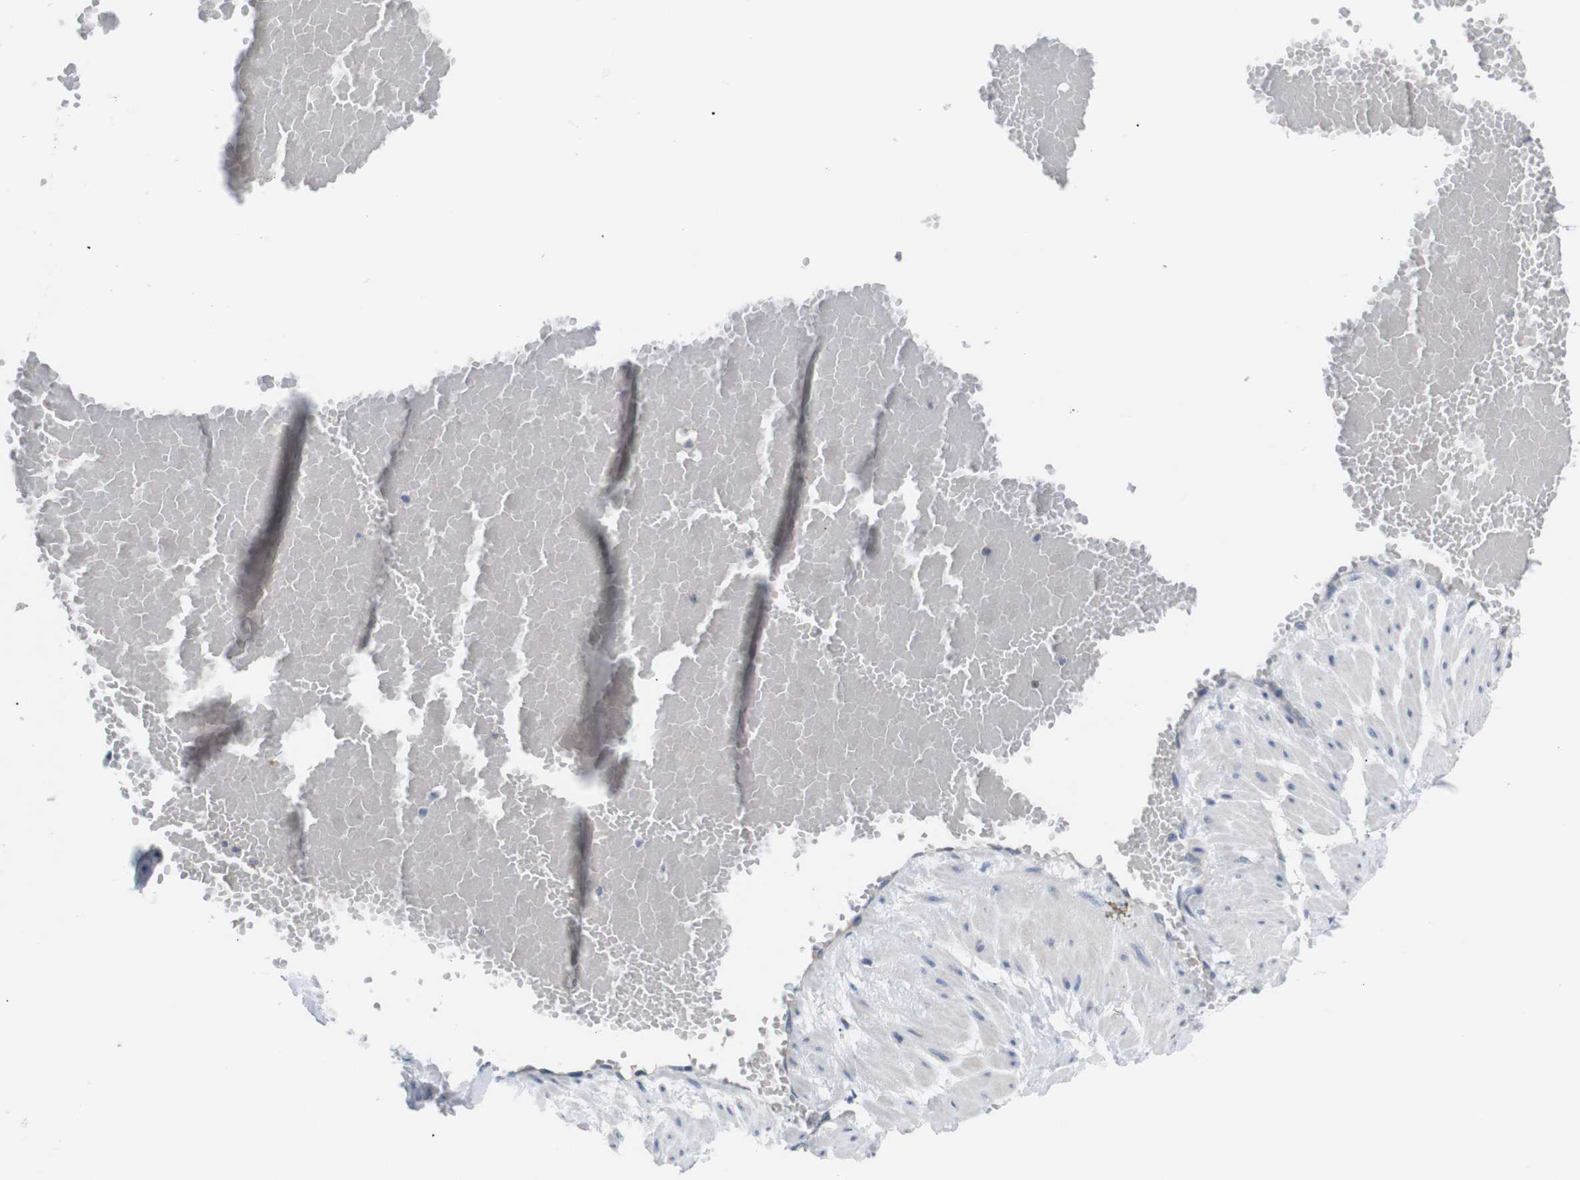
{"staining": {"intensity": "negative", "quantity": "none", "location": "none"}, "tissue": "adipose tissue", "cell_type": "Adipocytes", "image_type": "normal", "snomed": [{"axis": "morphology", "description": "Normal tissue, NOS"}, {"axis": "topography", "description": "Soft tissue"}, {"axis": "topography", "description": "Vascular tissue"}], "caption": "A high-resolution micrograph shows IHC staining of benign adipose tissue, which exhibits no significant positivity in adipocytes.", "gene": "CHRM5", "patient": {"sex": "female", "age": 35}}